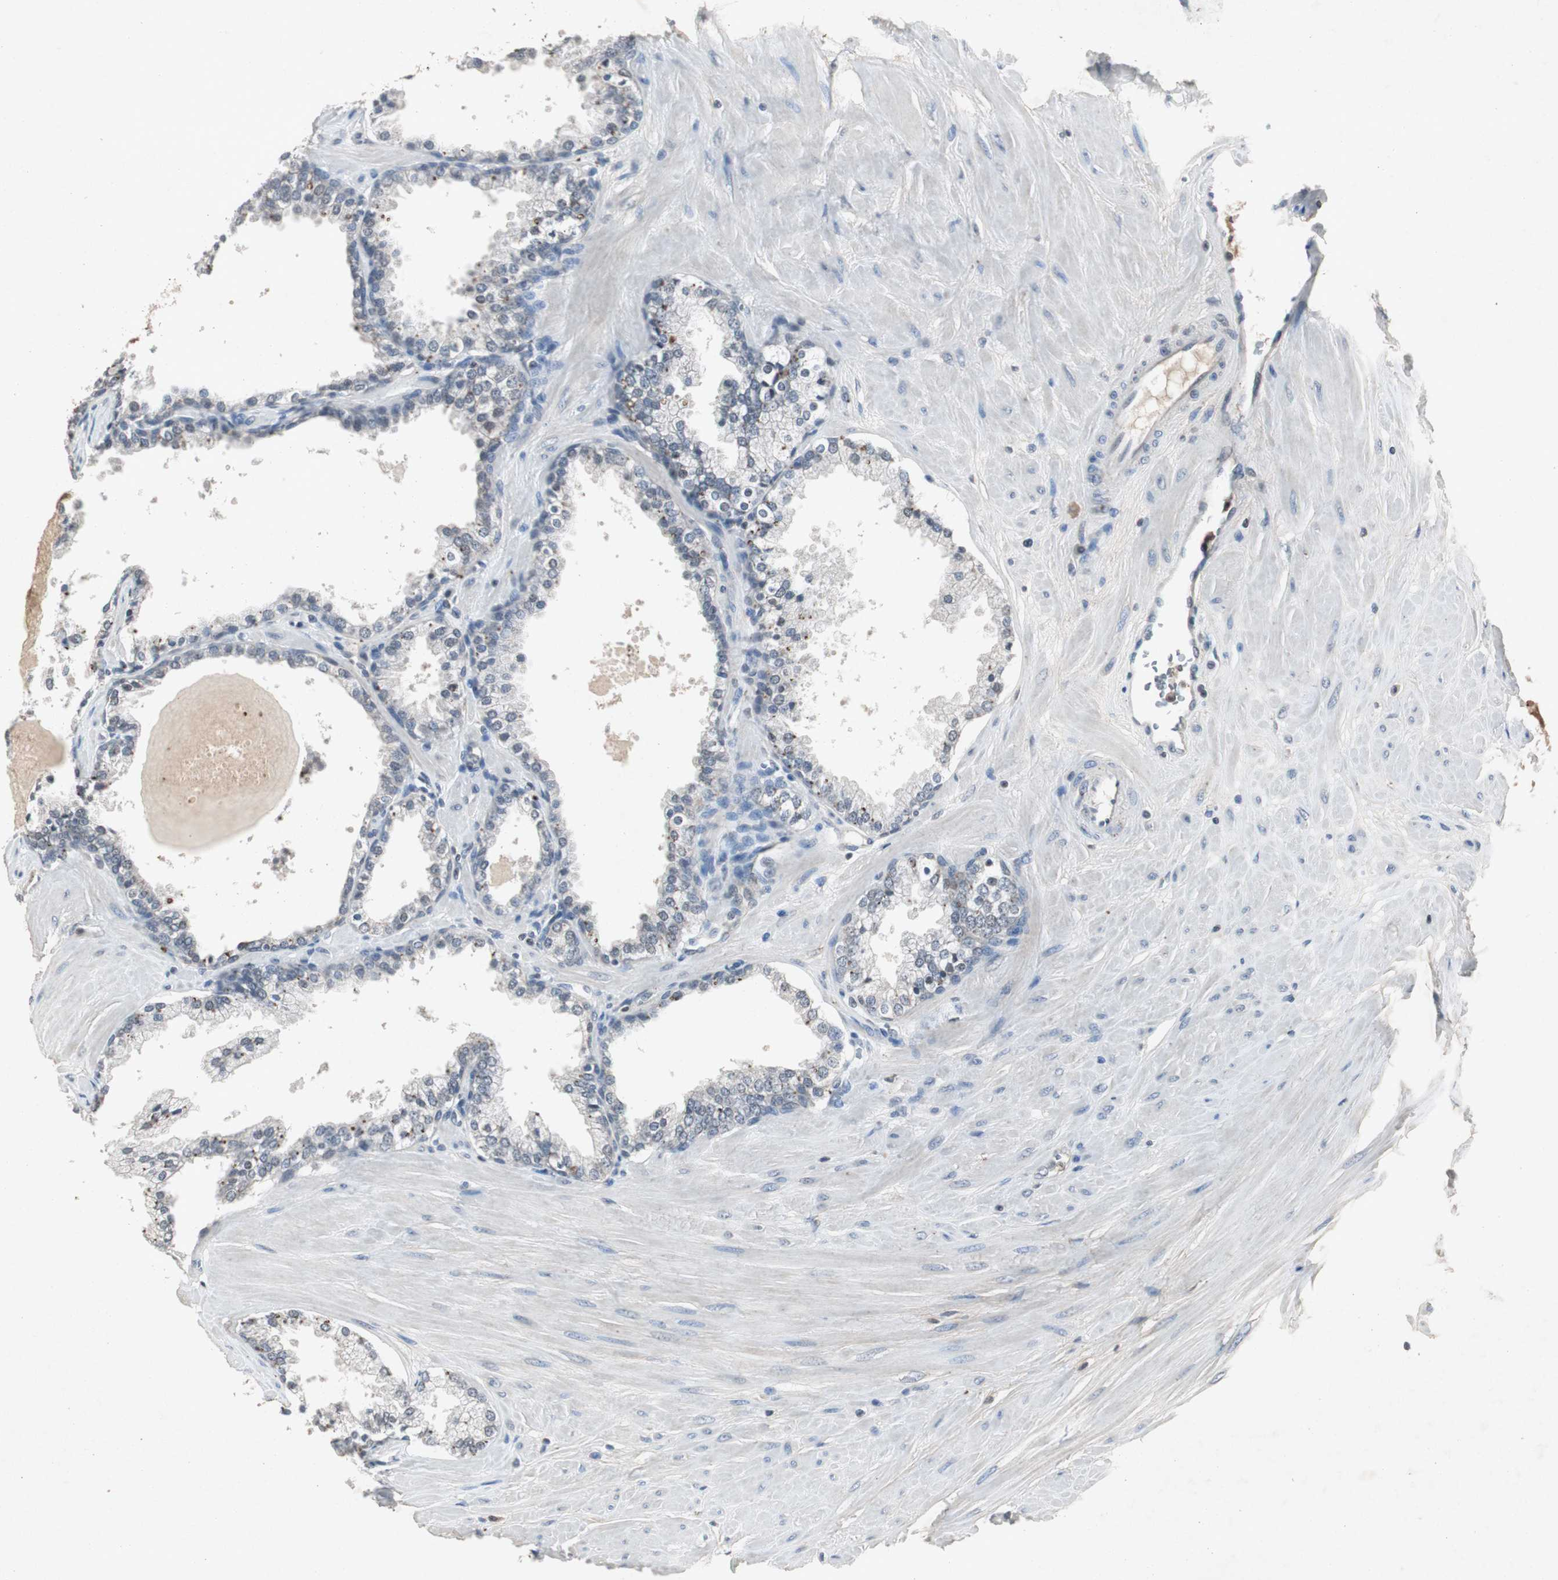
{"staining": {"intensity": "moderate", "quantity": "<25%", "location": "cytoplasmic/membranous"}, "tissue": "prostate", "cell_type": "Glandular cells", "image_type": "normal", "snomed": [{"axis": "morphology", "description": "Normal tissue, NOS"}, {"axis": "topography", "description": "Prostate"}], "caption": "Immunohistochemistry (IHC) of benign prostate demonstrates low levels of moderate cytoplasmic/membranous positivity in about <25% of glandular cells. The protein is stained brown, and the nuclei are stained in blue (DAB IHC with brightfield microscopy, high magnification).", "gene": "ADNP2", "patient": {"sex": "male", "age": 51}}